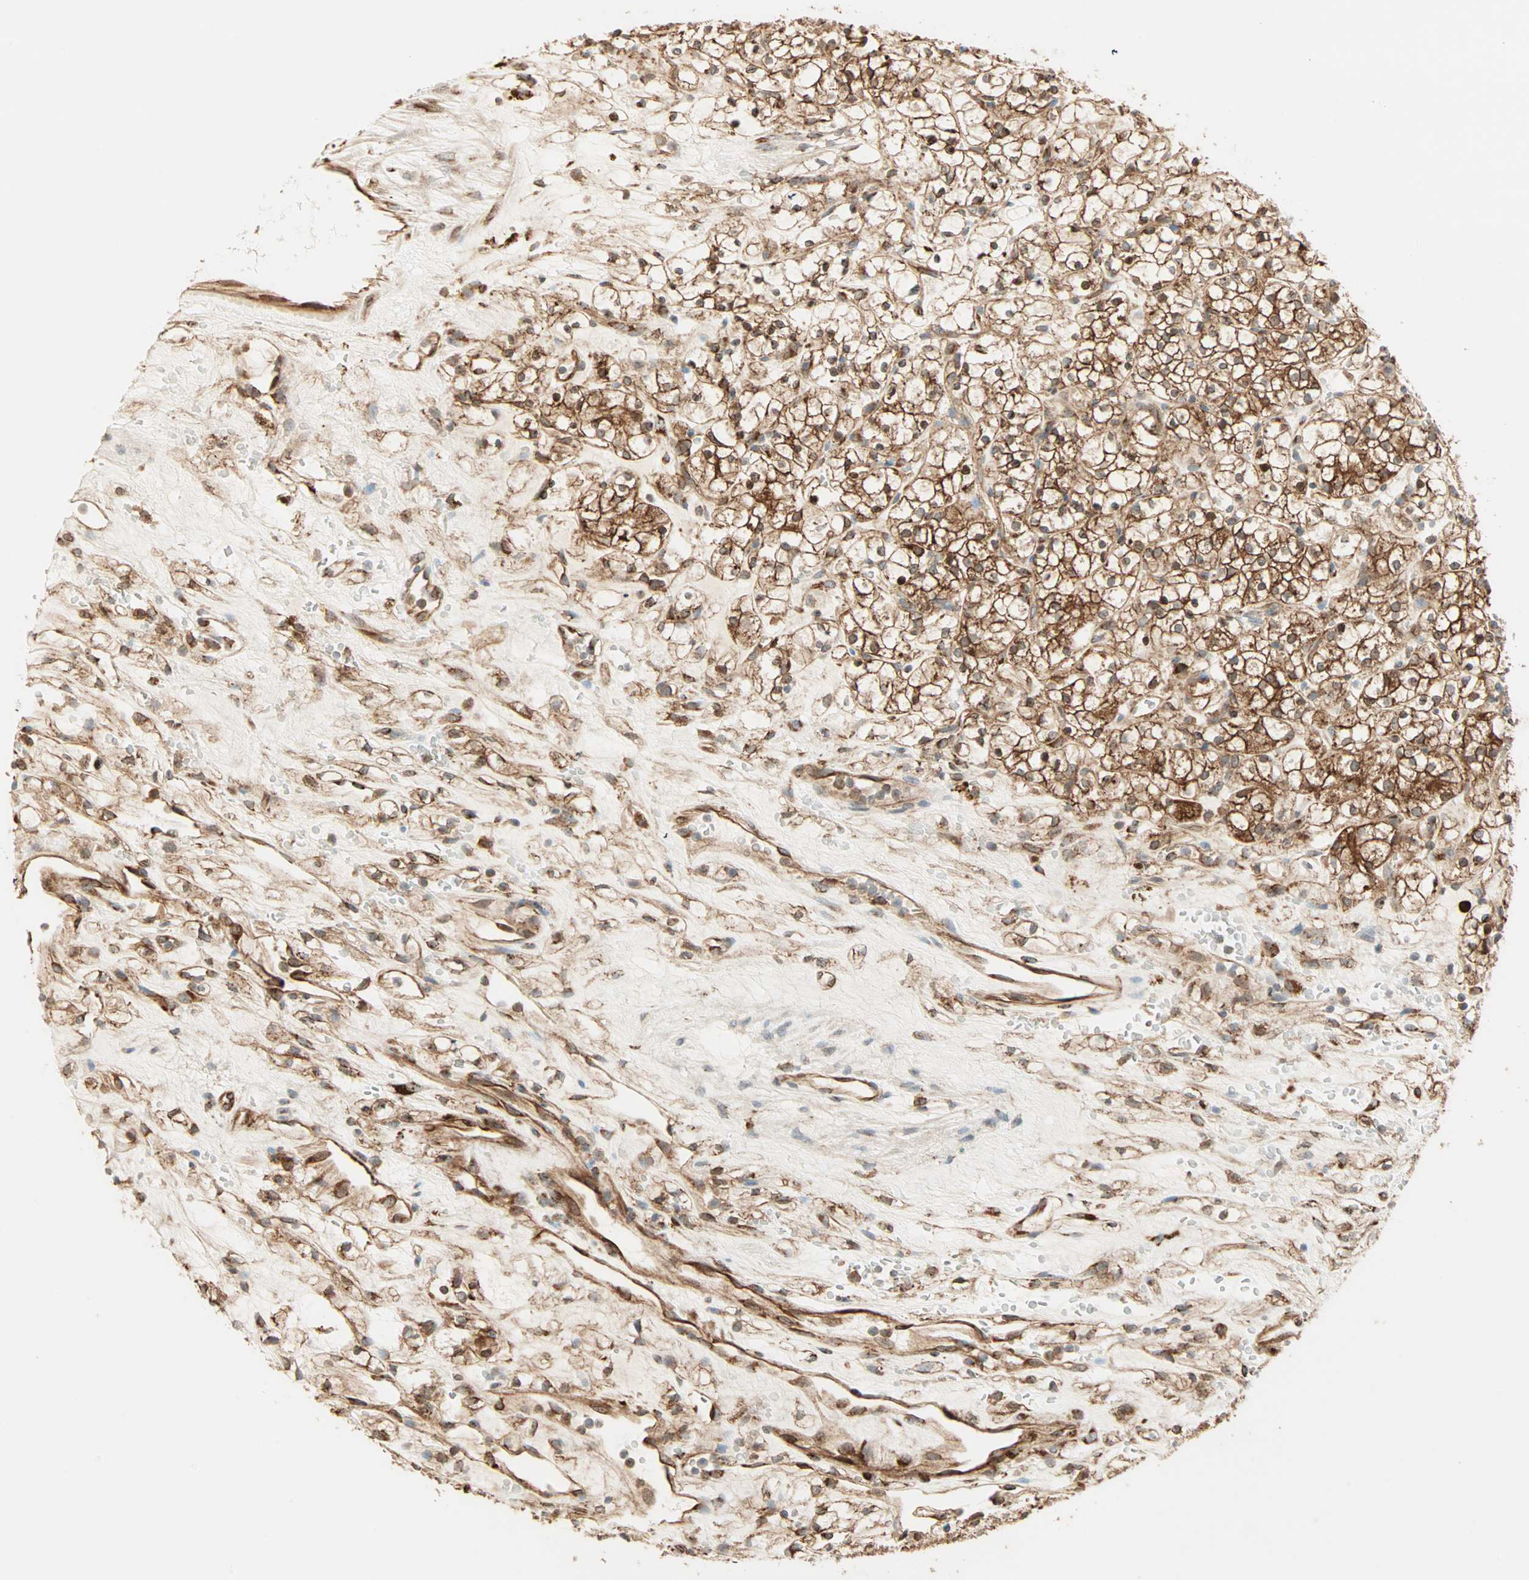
{"staining": {"intensity": "strong", "quantity": ">75%", "location": "cytoplasmic/membranous"}, "tissue": "renal cancer", "cell_type": "Tumor cells", "image_type": "cancer", "snomed": [{"axis": "morphology", "description": "Adenocarcinoma, NOS"}, {"axis": "topography", "description": "Kidney"}], "caption": "Tumor cells demonstrate high levels of strong cytoplasmic/membranous positivity in about >75% of cells in human renal adenocarcinoma. (DAB IHC with brightfield microscopy, high magnification).", "gene": "P4HA1", "patient": {"sex": "female", "age": 60}}